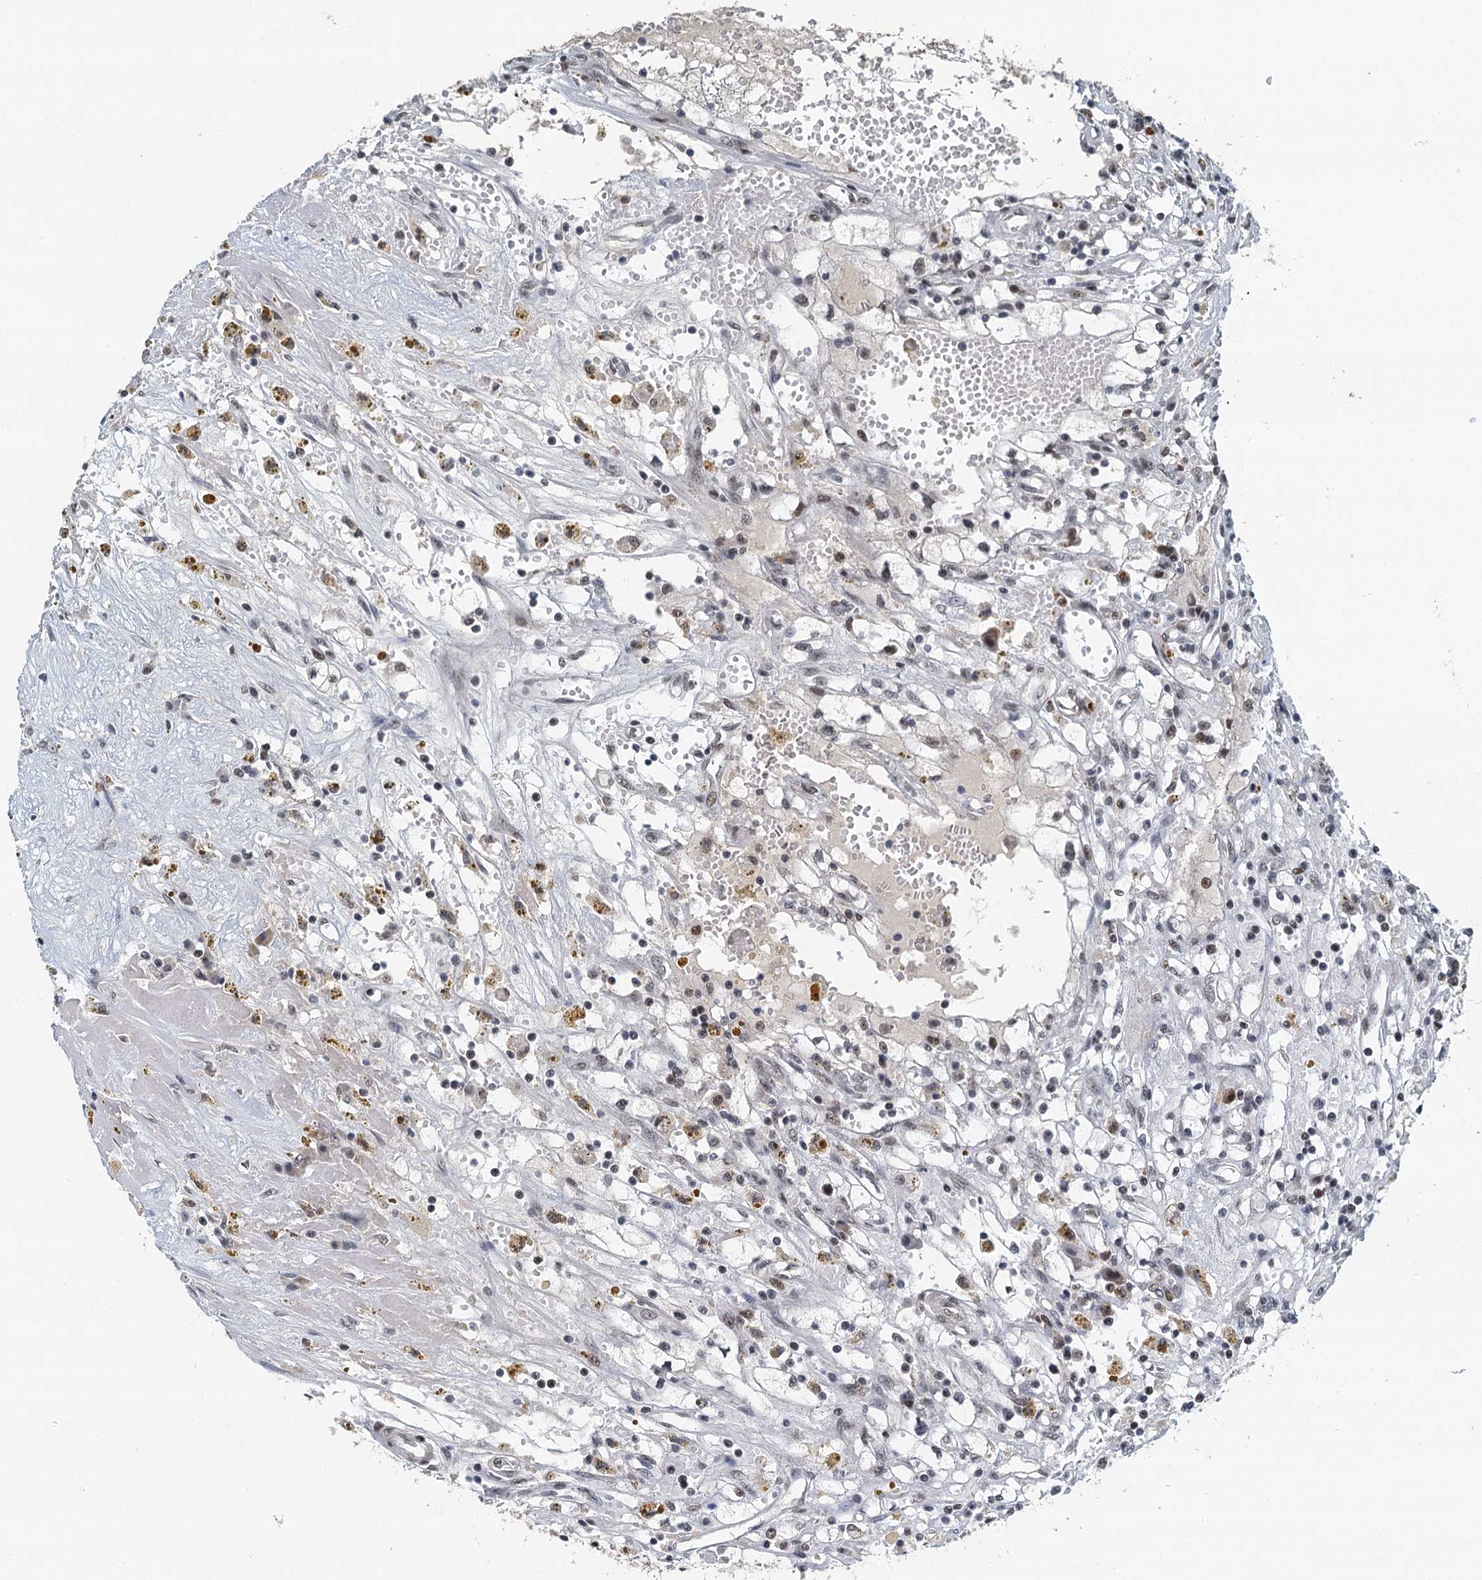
{"staining": {"intensity": "weak", "quantity": "25%-75%", "location": "nuclear"}, "tissue": "renal cancer", "cell_type": "Tumor cells", "image_type": "cancer", "snomed": [{"axis": "morphology", "description": "Adenocarcinoma, NOS"}, {"axis": "topography", "description": "Kidney"}], "caption": "An image of human renal cancer stained for a protein reveals weak nuclear brown staining in tumor cells.", "gene": "MTA3", "patient": {"sex": "male", "age": 56}}